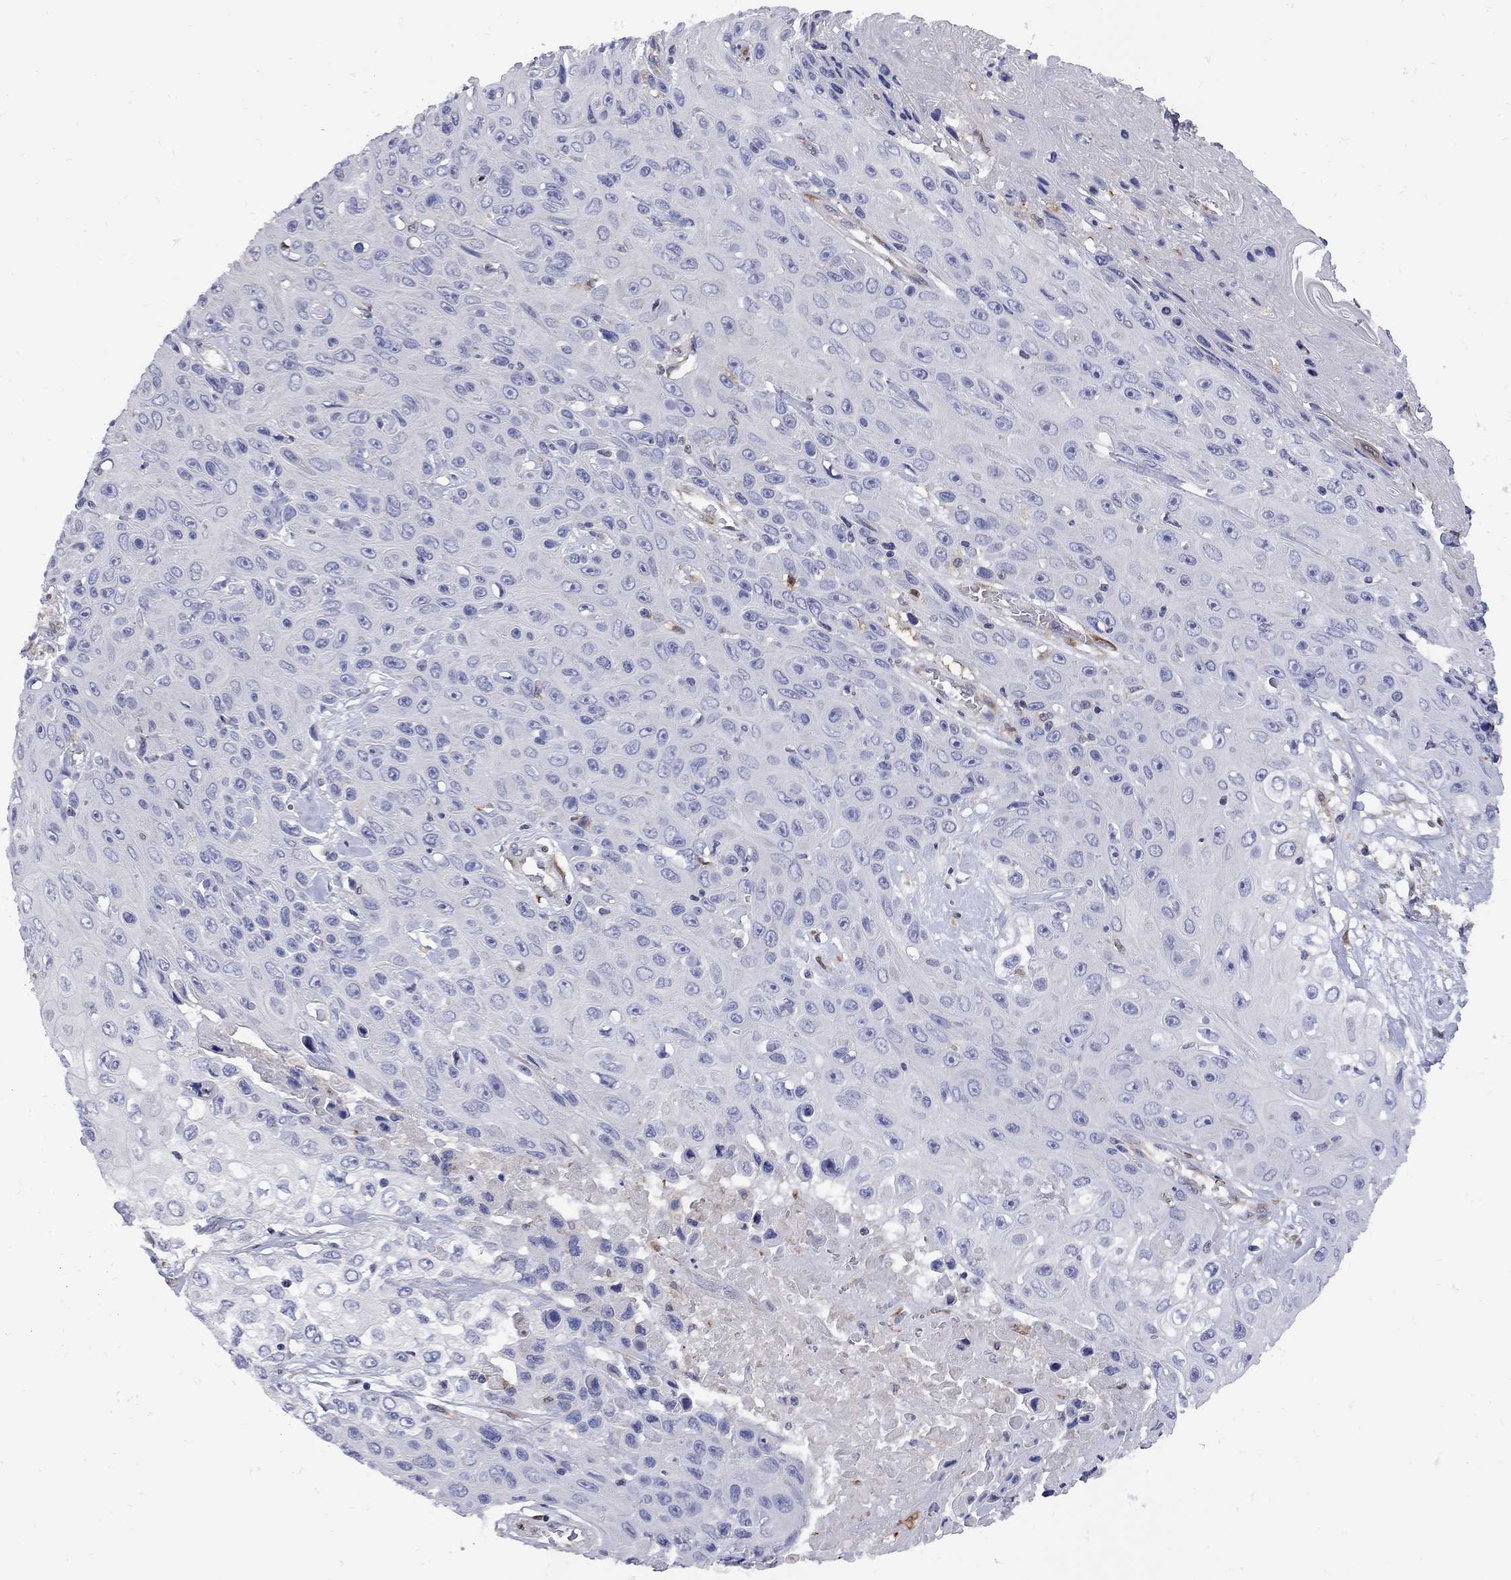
{"staining": {"intensity": "negative", "quantity": "none", "location": "none"}, "tissue": "skin cancer", "cell_type": "Tumor cells", "image_type": "cancer", "snomed": [{"axis": "morphology", "description": "Squamous cell carcinoma, NOS"}, {"axis": "topography", "description": "Skin"}], "caption": "Tumor cells show no significant staining in skin cancer (squamous cell carcinoma).", "gene": "MTHFR", "patient": {"sex": "male", "age": 82}}